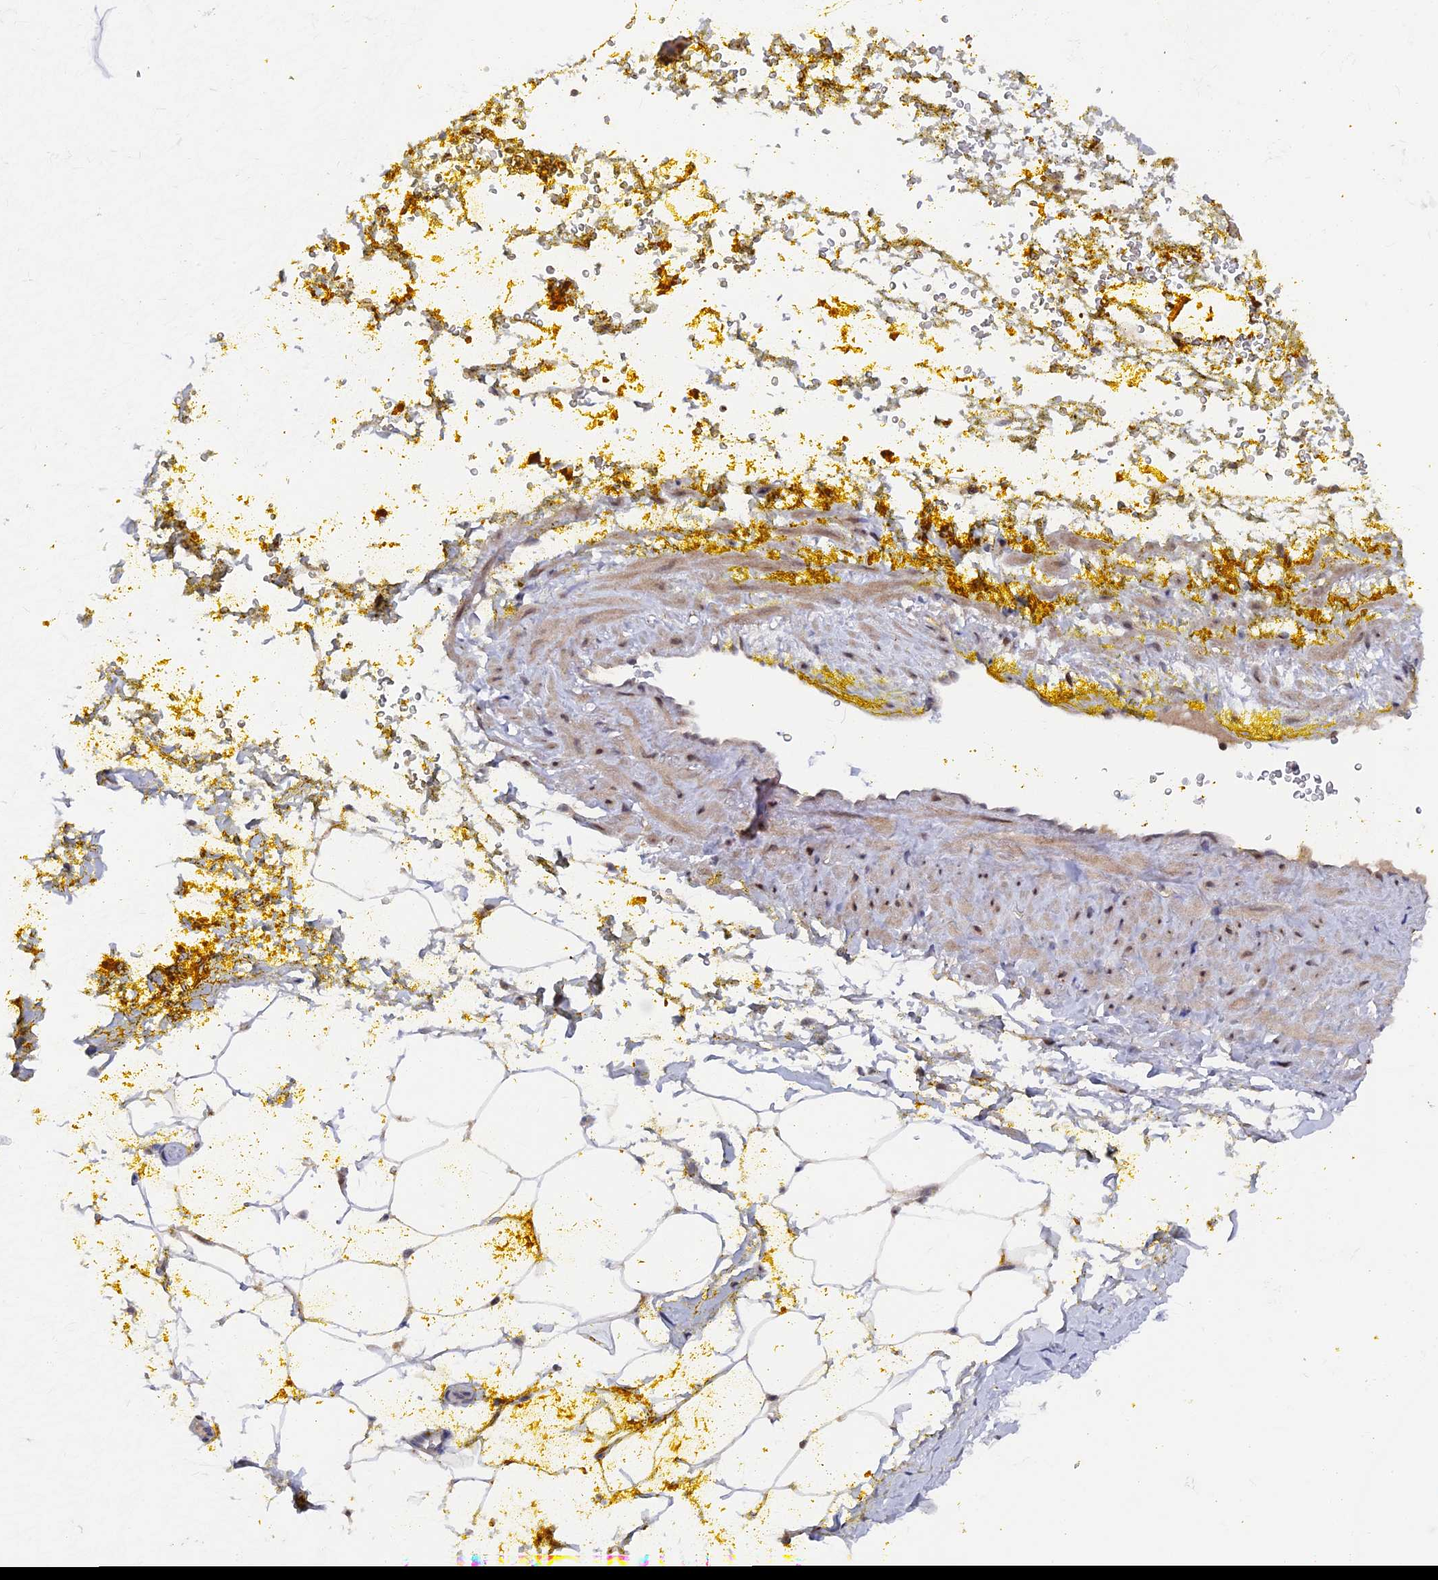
{"staining": {"intensity": "weak", "quantity": "25%-75%", "location": "cytoplasmic/membranous"}, "tissue": "adipose tissue", "cell_type": "Adipocytes", "image_type": "normal", "snomed": [{"axis": "morphology", "description": "Normal tissue, NOS"}, {"axis": "morphology", "description": "Adenocarcinoma, Low grade"}, {"axis": "topography", "description": "Prostate"}, {"axis": "topography", "description": "Peripheral nerve tissue"}], "caption": "Protein expression analysis of unremarkable adipose tissue demonstrates weak cytoplasmic/membranous positivity in about 25%-75% of adipocytes. The protein of interest is shown in brown color, while the nuclei are stained blue.", "gene": "TMC5", "patient": {"sex": "male", "age": 63}}